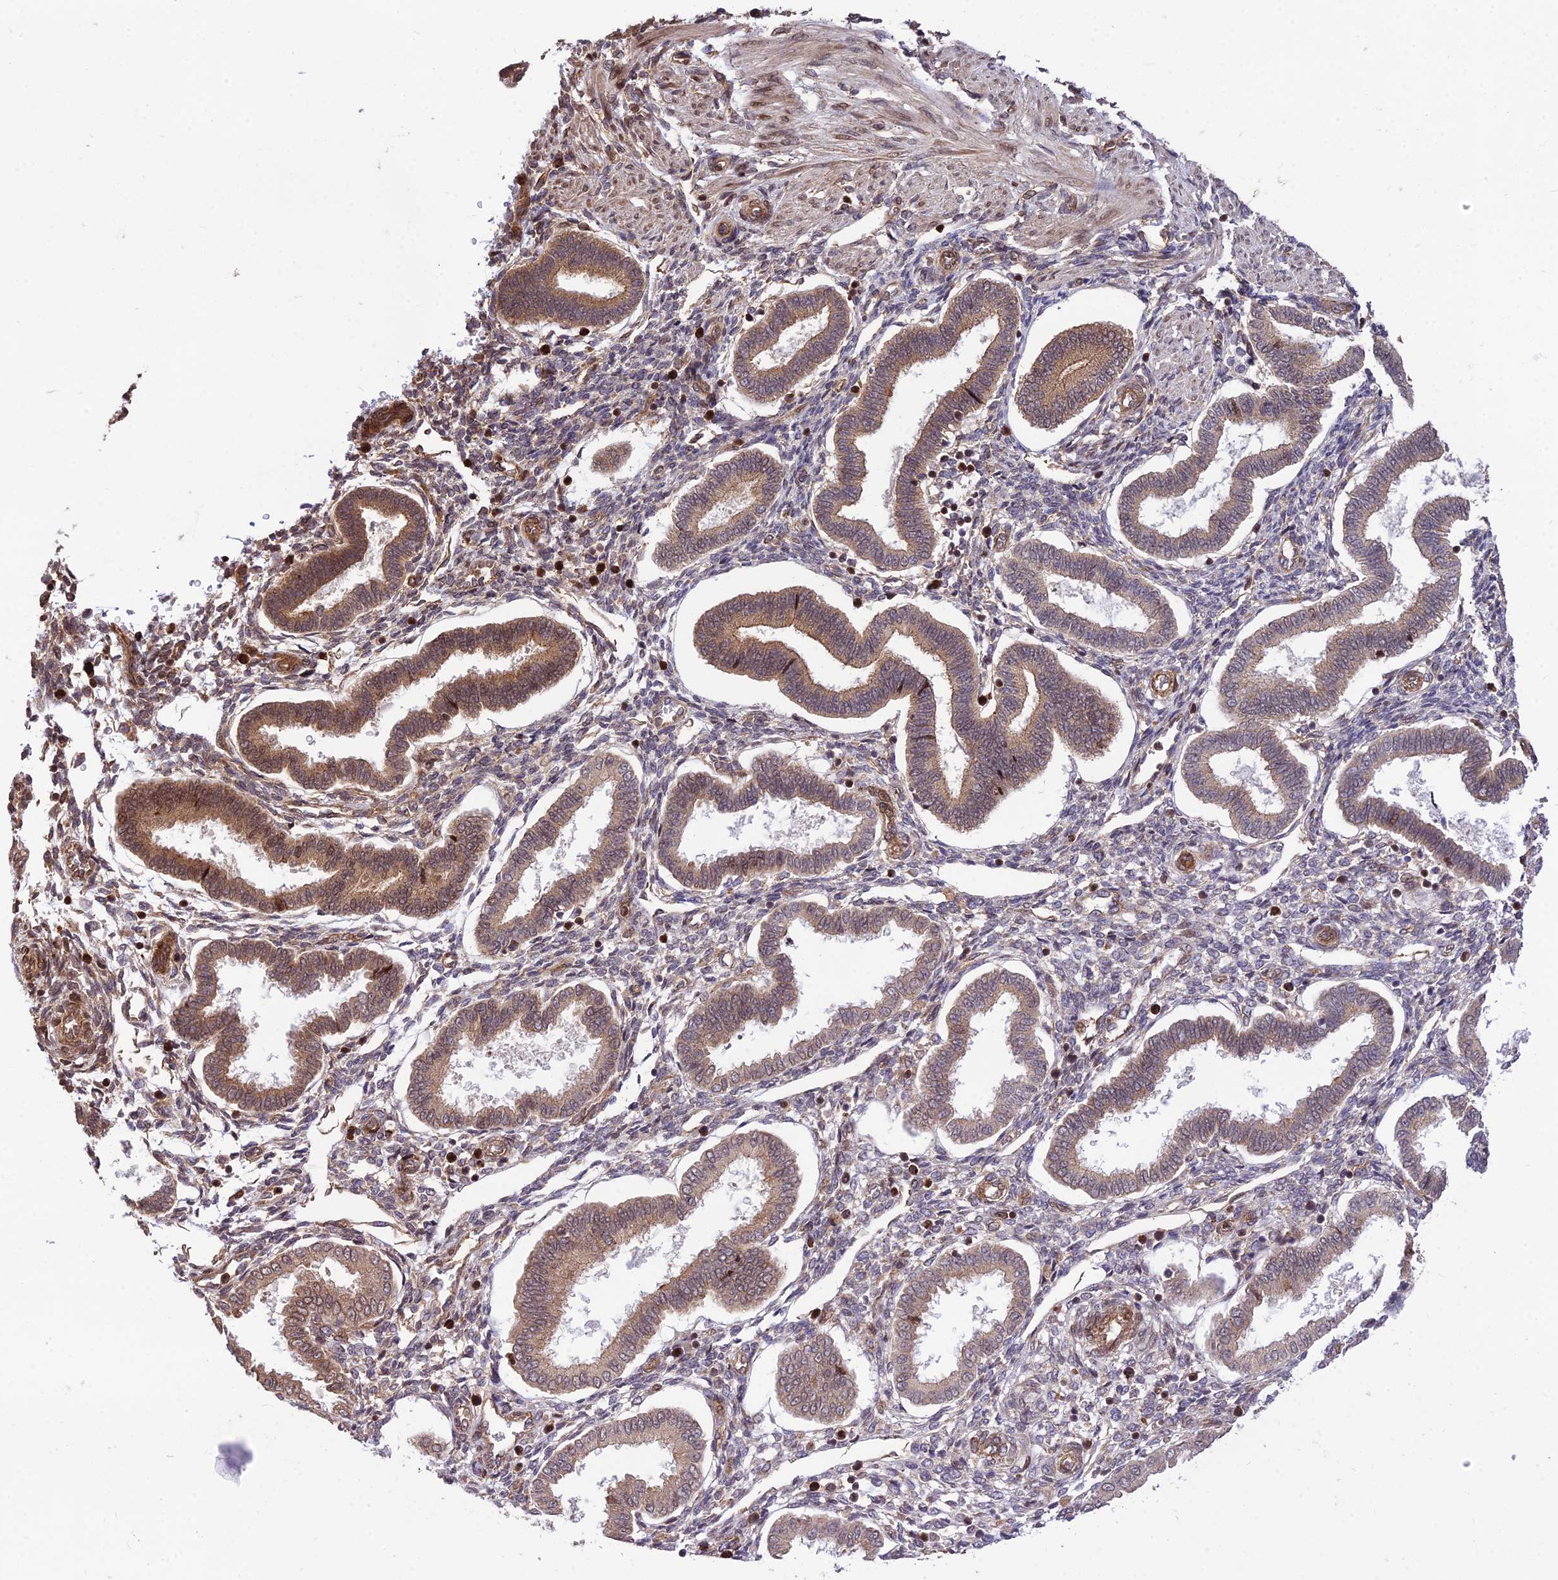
{"staining": {"intensity": "moderate", "quantity": "<25%", "location": "cytoplasmic/membranous"}, "tissue": "endometrium", "cell_type": "Cells in endometrial stroma", "image_type": "normal", "snomed": [{"axis": "morphology", "description": "Normal tissue, NOS"}, {"axis": "topography", "description": "Endometrium"}], "caption": "High-power microscopy captured an IHC histopathology image of normal endometrium, revealing moderate cytoplasmic/membranous staining in about <25% of cells in endometrial stroma. The staining was performed using DAB (3,3'-diaminobenzidine) to visualize the protein expression in brown, while the nuclei were stained in blue with hematoxylin (Magnification: 20x).", "gene": "SMG6", "patient": {"sex": "female", "age": 24}}